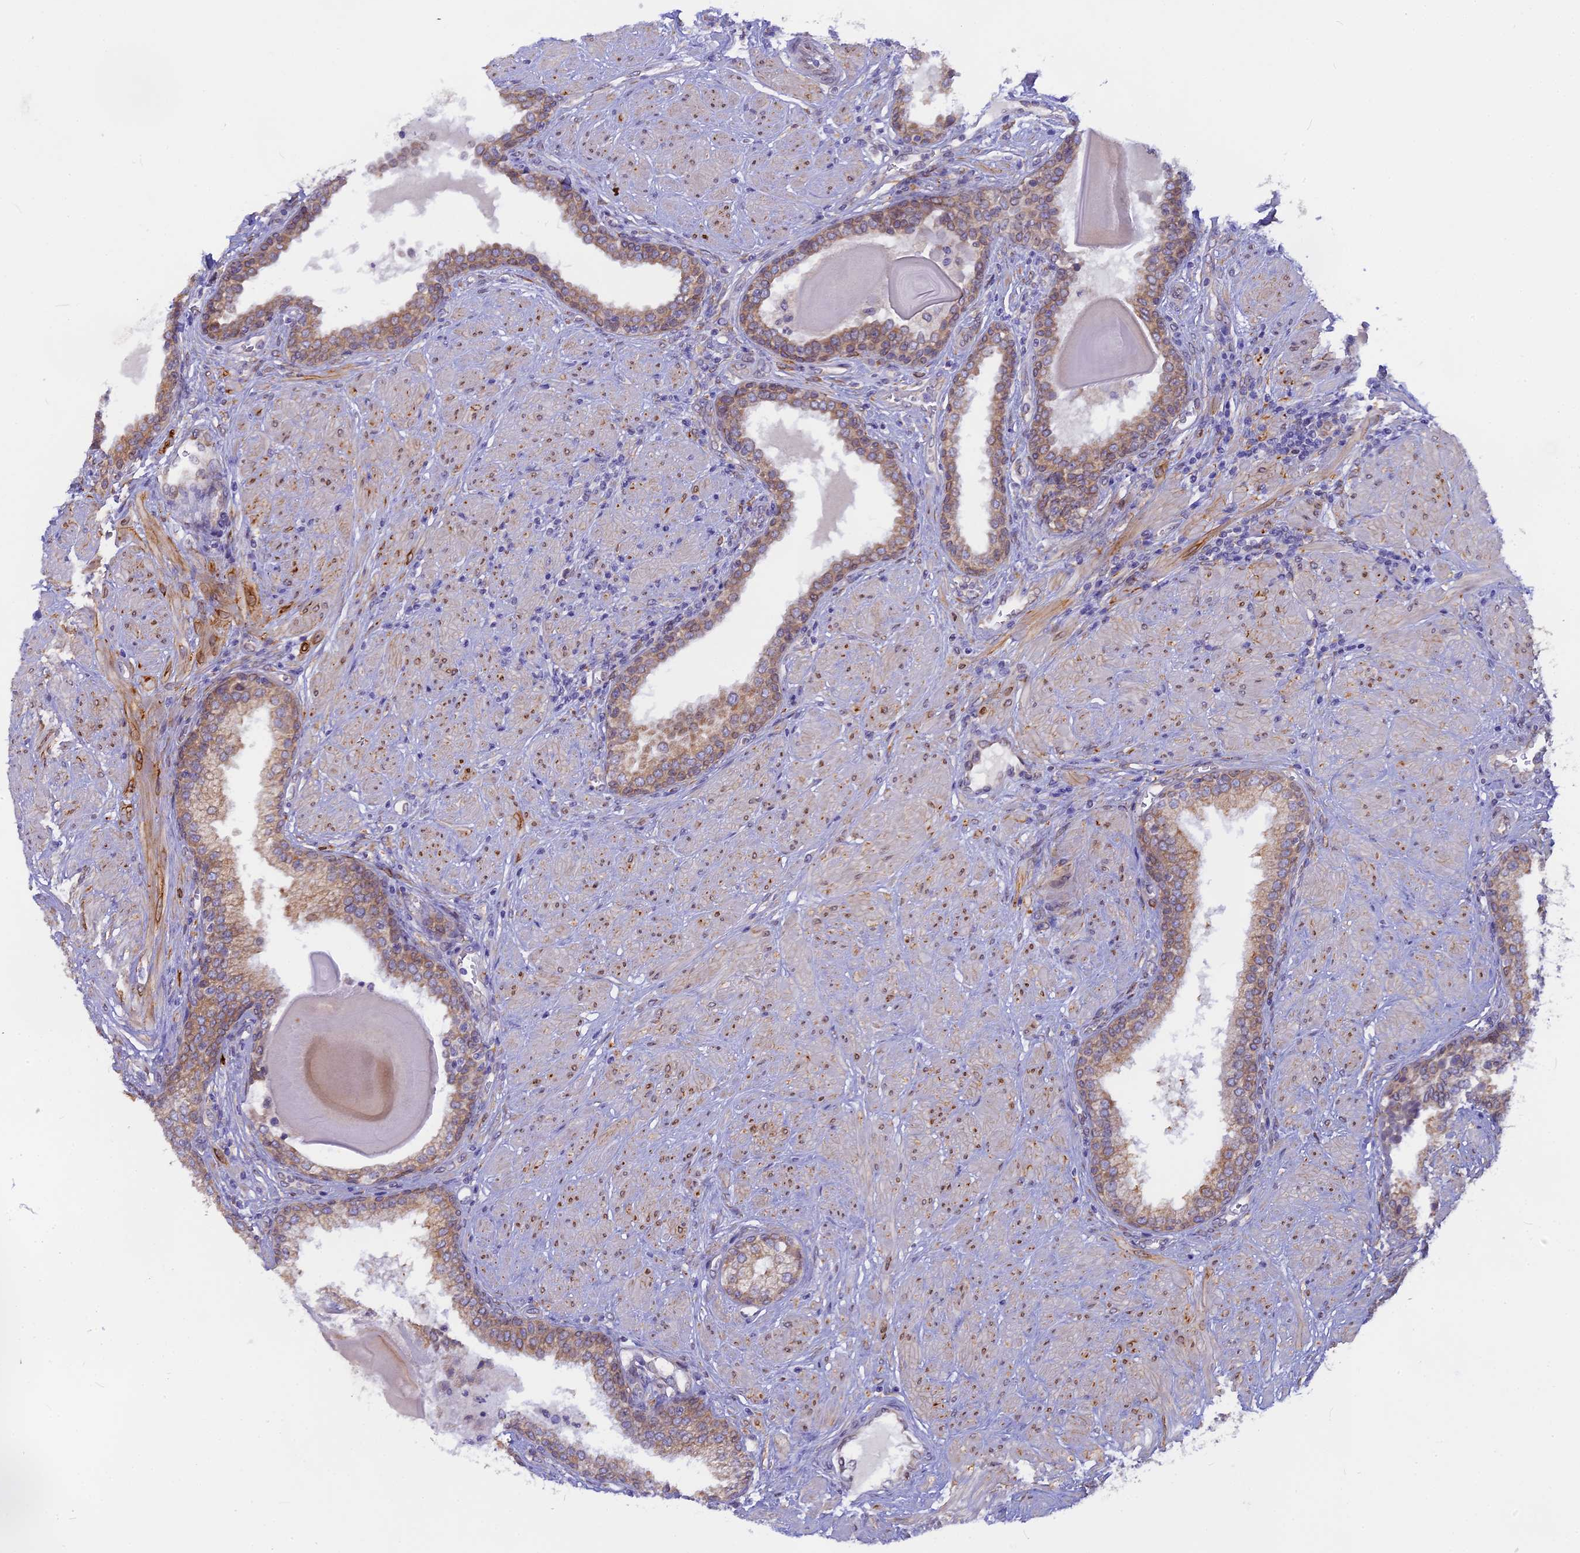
{"staining": {"intensity": "weak", "quantity": "25%-75%", "location": "cytoplasmic/membranous"}, "tissue": "prostate", "cell_type": "Glandular cells", "image_type": "normal", "snomed": [{"axis": "morphology", "description": "Normal tissue, NOS"}, {"axis": "topography", "description": "Prostate"}], "caption": "Glandular cells reveal weak cytoplasmic/membranous staining in about 25%-75% of cells in unremarkable prostate.", "gene": "TLCD1", "patient": {"sex": "male", "age": 51}}